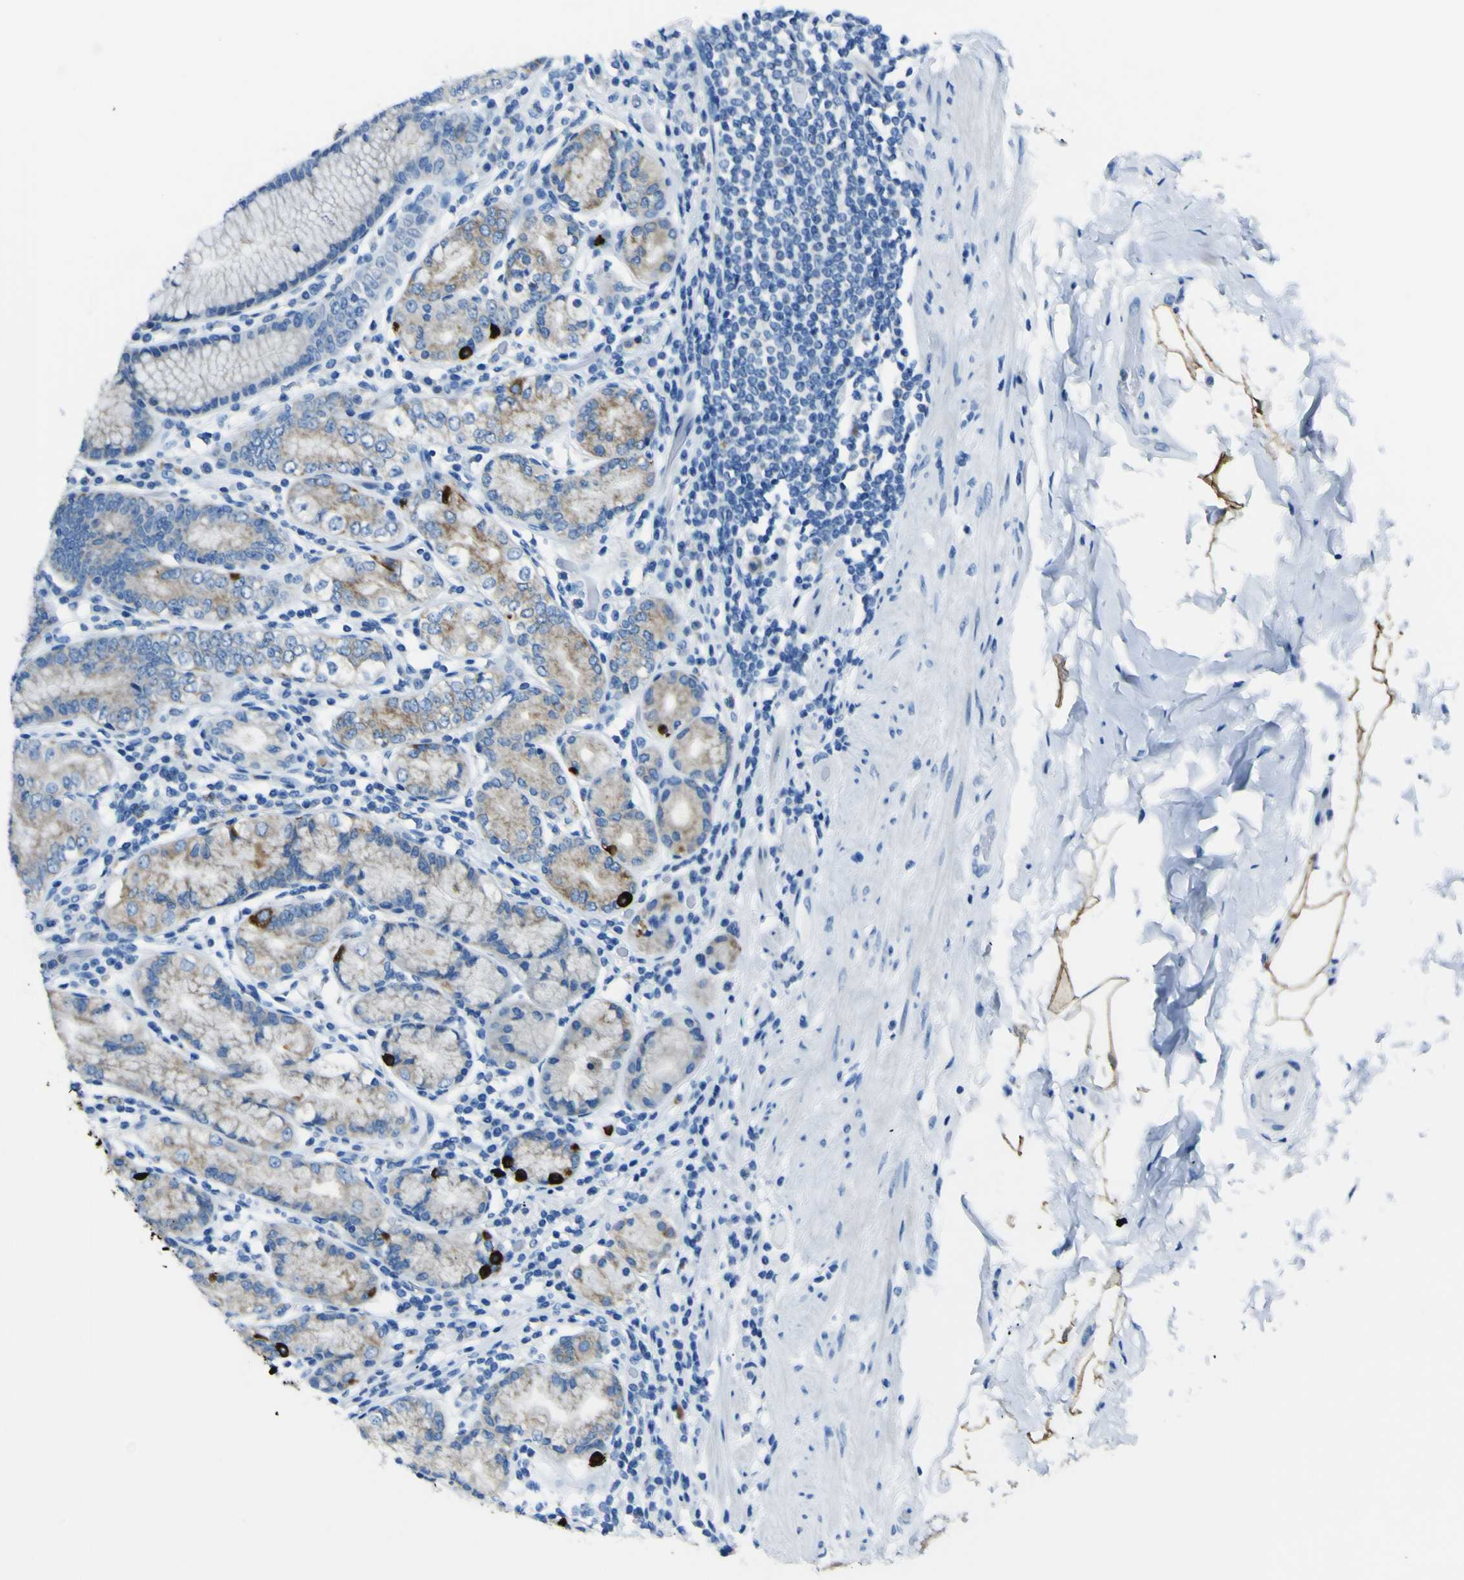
{"staining": {"intensity": "moderate", "quantity": "25%-75%", "location": "cytoplasmic/membranous"}, "tissue": "stomach", "cell_type": "Glandular cells", "image_type": "normal", "snomed": [{"axis": "morphology", "description": "Normal tissue, NOS"}, {"axis": "topography", "description": "Stomach, lower"}], "caption": "Human stomach stained for a protein (brown) demonstrates moderate cytoplasmic/membranous positive staining in approximately 25%-75% of glandular cells.", "gene": "ACSL1", "patient": {"sex": "female", "age": 76}}